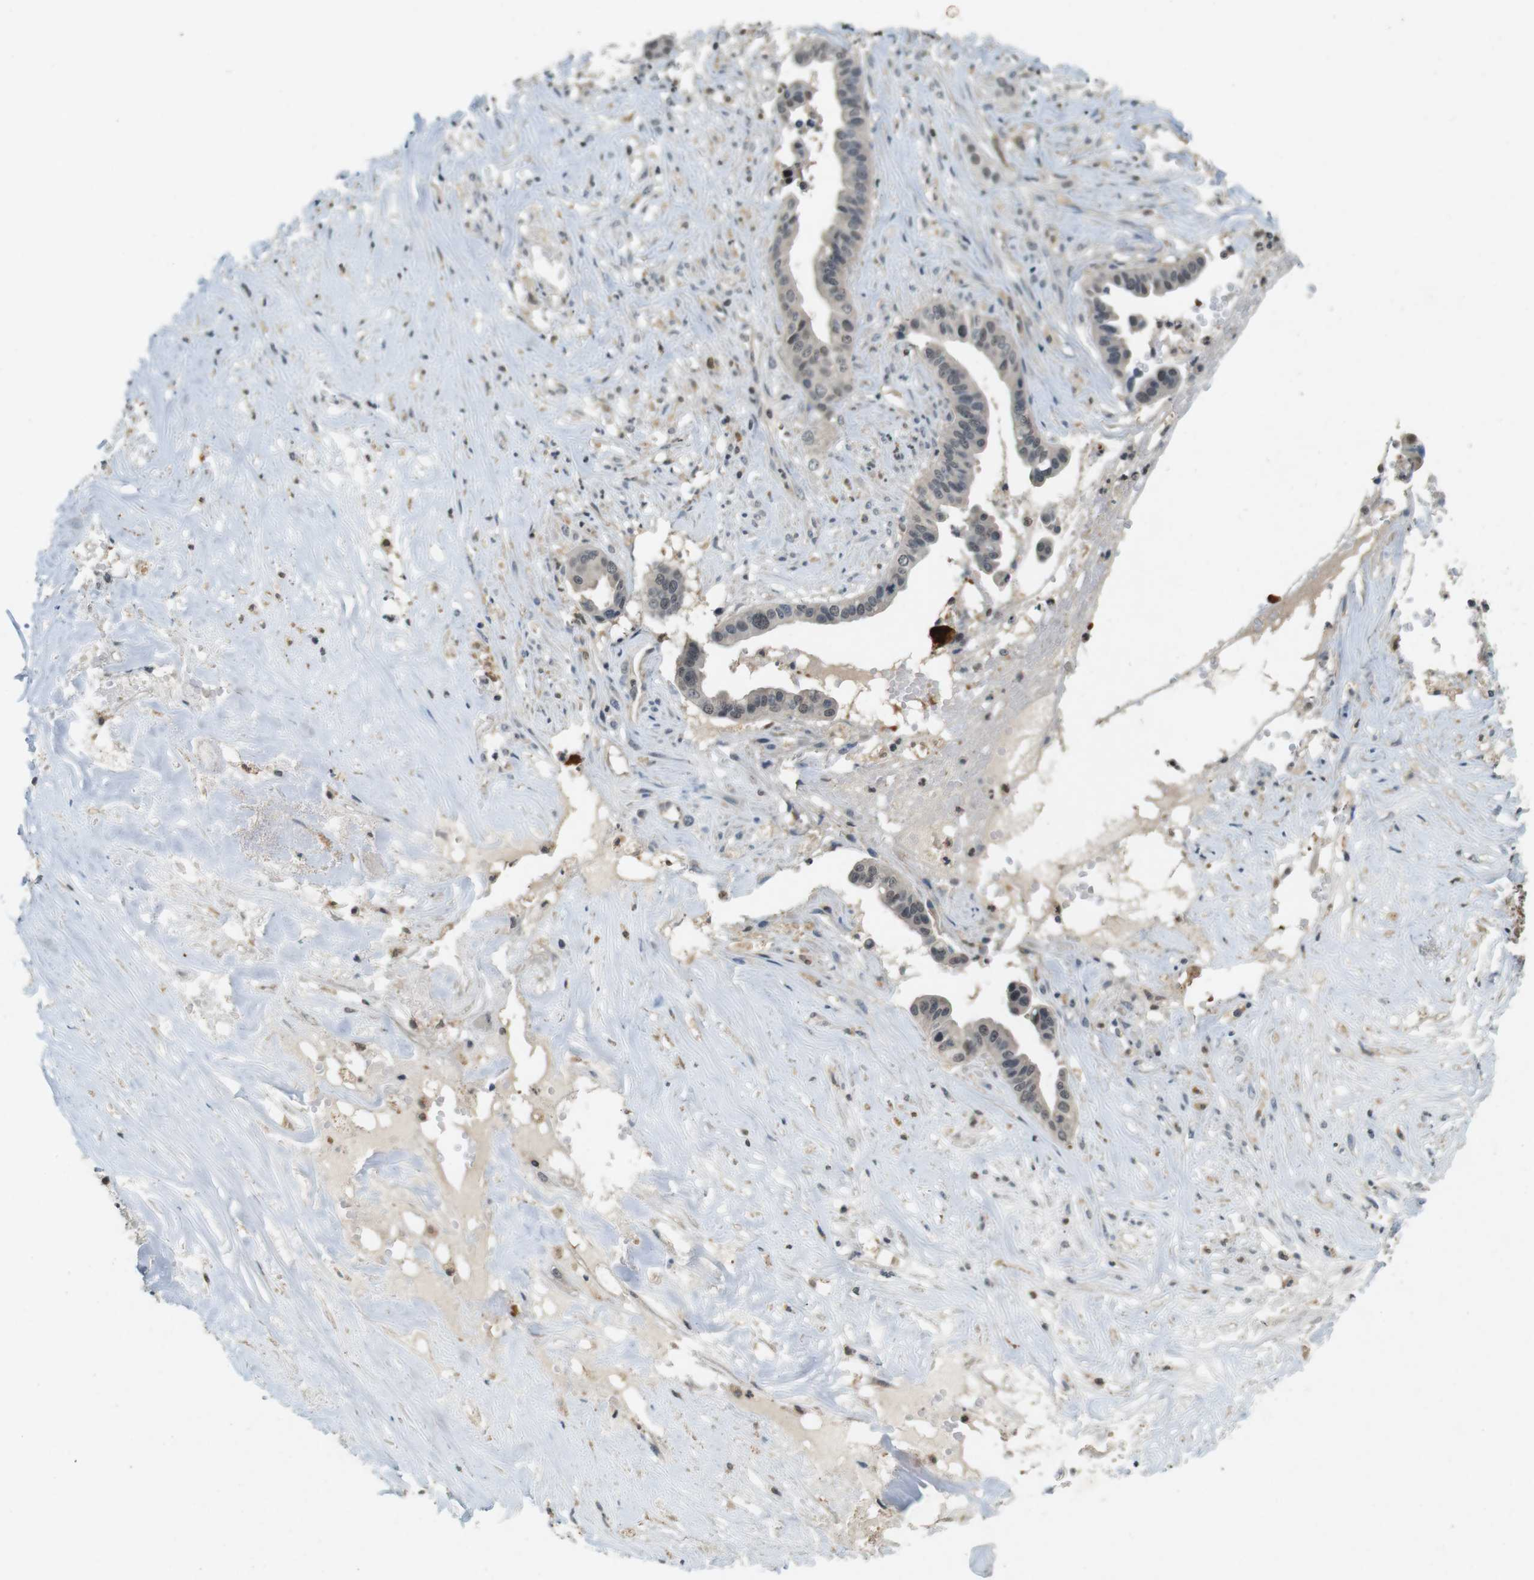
{"staining": {"intensity": "weak", "quantity": "<25%", "location": "nuclear"}, "tissue": "liver cancer", "cell_type": "Tumor cells", "image_type": "cancer", "snomed": [{"axis": "morphology", "description": "Cholangiocarcinoma"}, {"axis": "topography", "description": "Liver"}], "caption": "High magnification brightfield microscopy of liver cancer stained with DAB (3,3'-diaminobenzidine) (brown) and counterstained with hematoxylin (blue): tumor cells show no significant positivity.", "gene": "CDK14", "patient": {"sex": "female", "age": 61}}